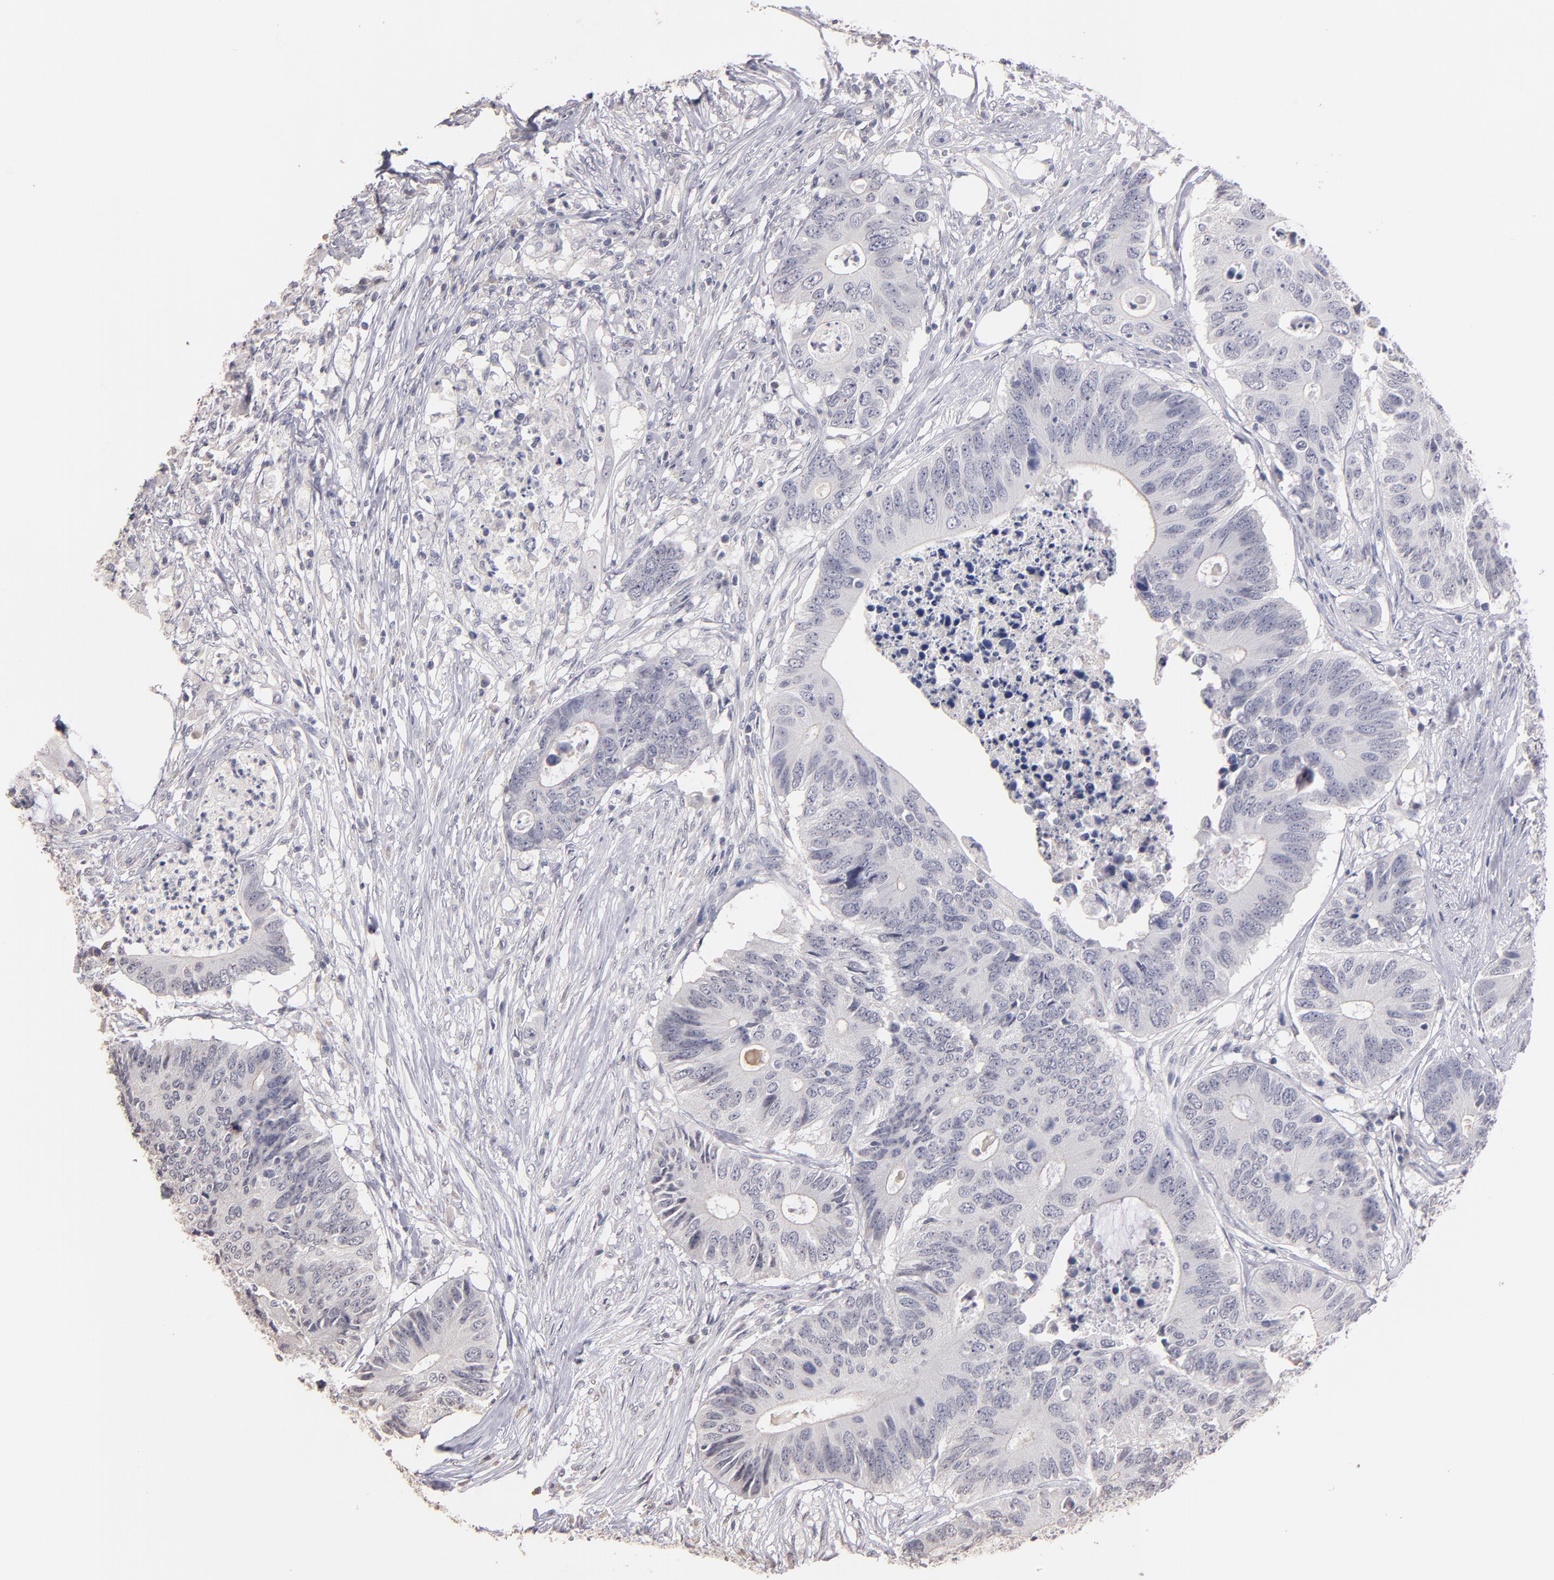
{"staining": {"intensity": "negative", "quantity": "none", "location": "none"}, "tissue": "colorectal cancer", "cell_type": "Tumor cells", "image_type": "cancer", "snomed": [{"axis": "morphology", "description": "Adenocarcinoma, NOS"}, {"axis": "topography", "description": "Colon"}], "caption": "Human colorectal cancer stained for a protein using immunohistochemistry displays no expression in tumor cells.", "gene": "SOX10", "patient": {"sex": "male", "age": 71}}